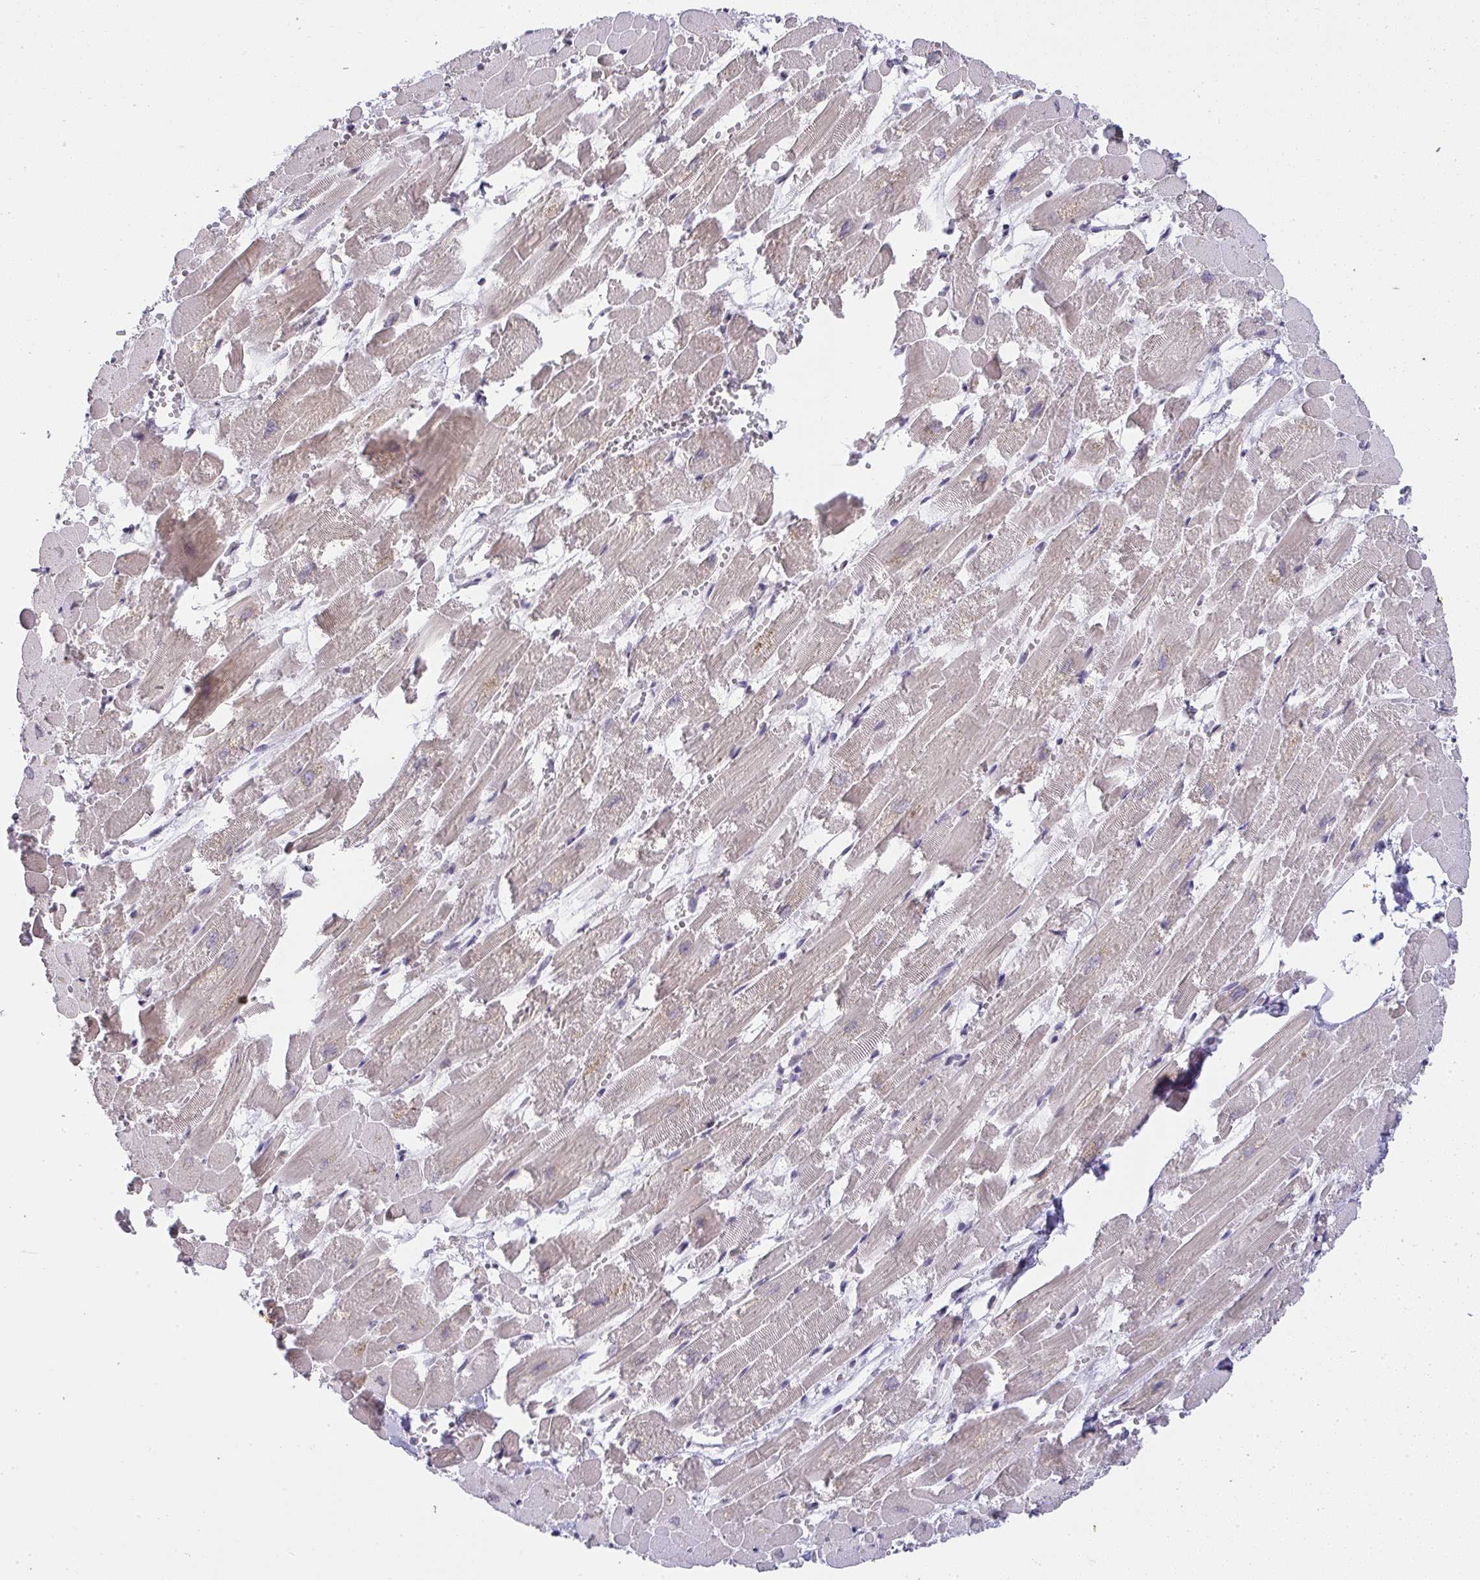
{"staining": {"intensity": "weak", "quantity": "25%-75%", "location": "cytoplasmic/membranous"}, "tissue": "heart muscle", "cell_type": "Cardiomyocytes", "image_type": "normal", "snomed": [{"axis": "morphology", "description": "Normal tissue, NOS"}, {"axis": "topography", "description": "Heart"}], "caption": "This image exhibits IHC staining of benign heart muscle, with low weak cytoplasmic/membranous expression in approximately 25%-75% of cardiomyocytes.", "gene": "CACNA1S", "patient": {"sex": "female", "age": 52}}